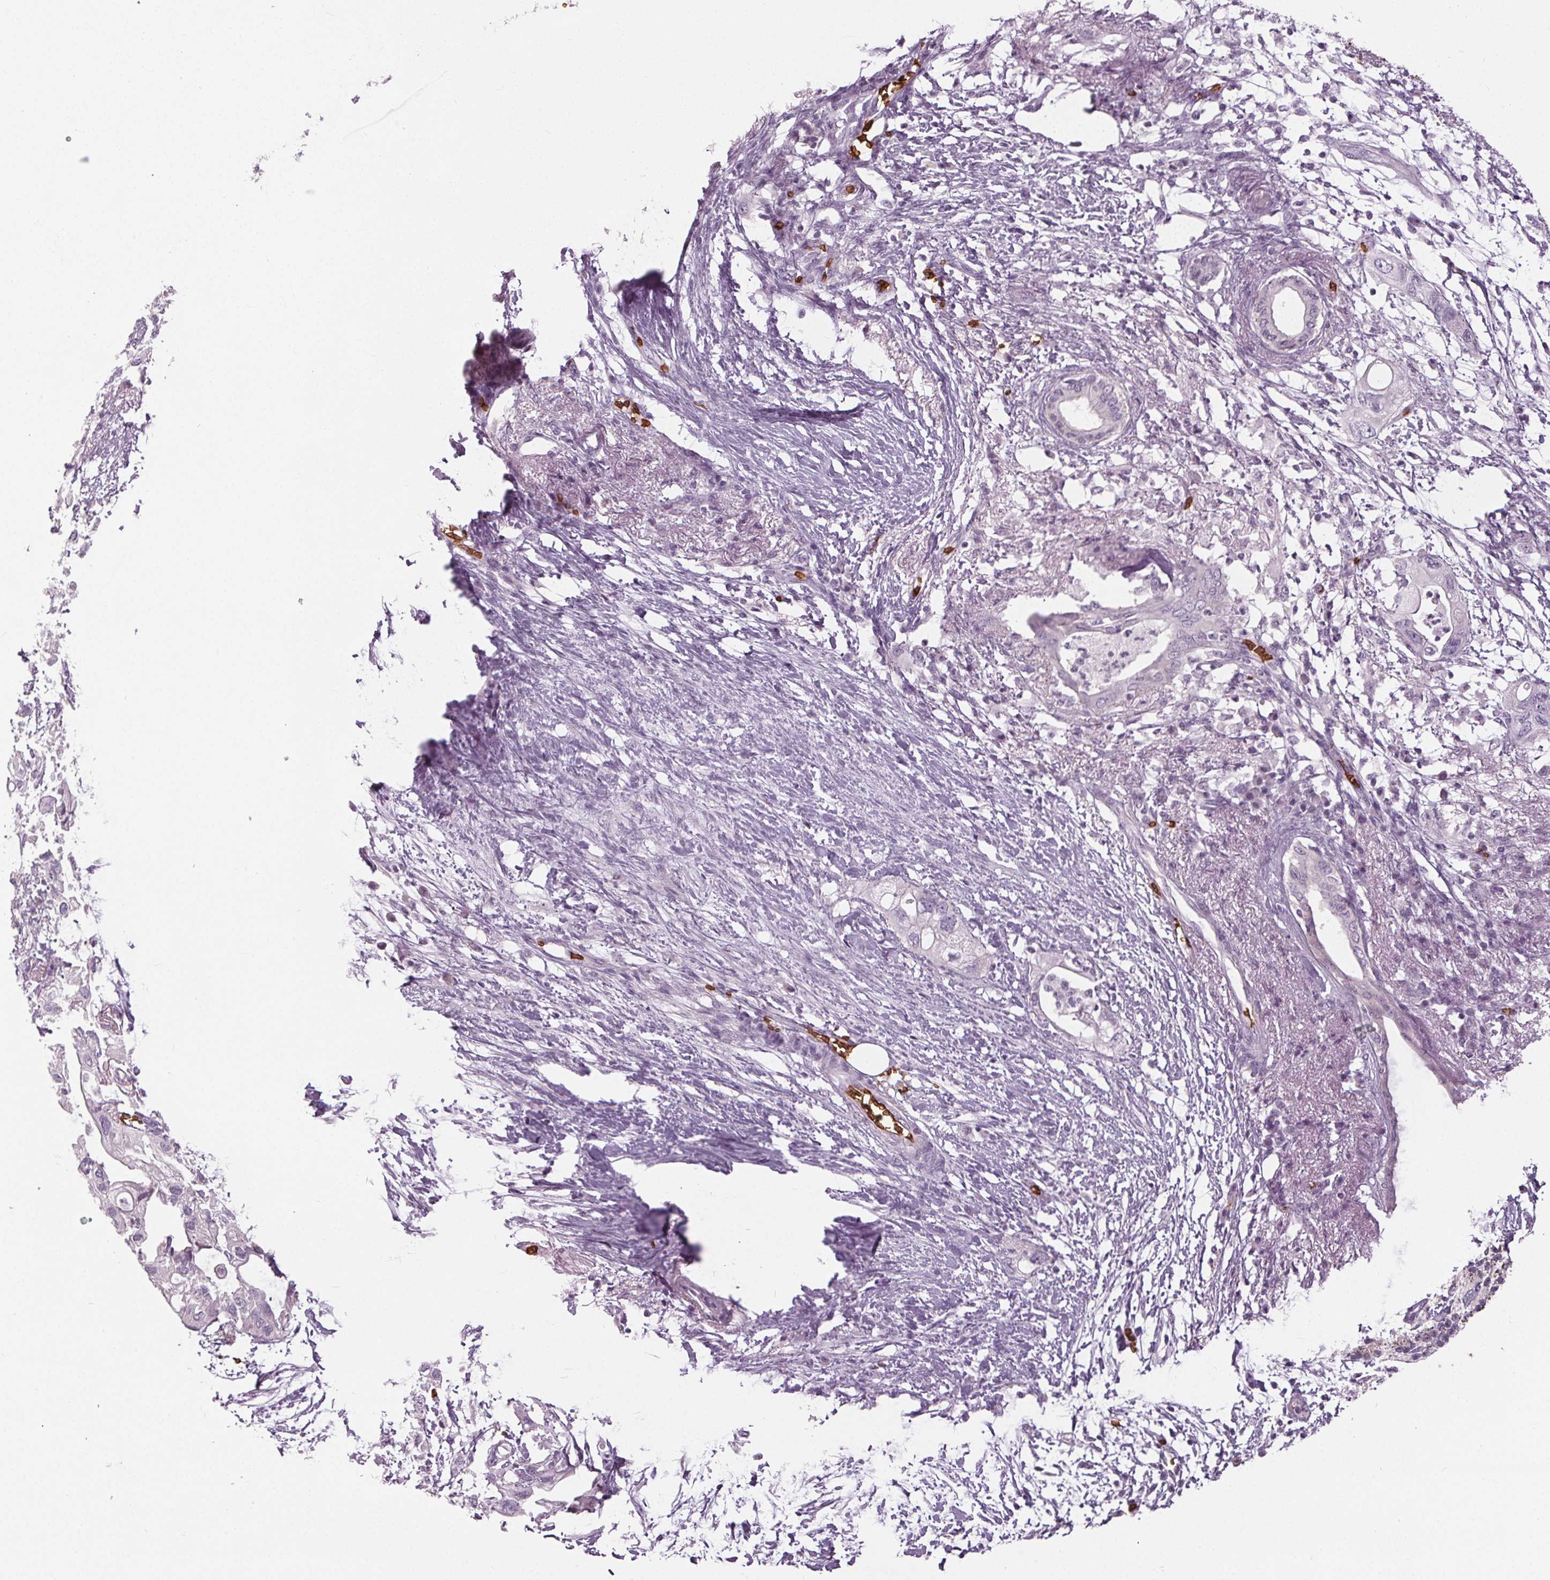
{"staining": {"intensity": "negative", "quantity": "none", "location": "none"}, "tissue": "pancreatic cancer", "cell_type": "Tumor cells", "image_type": "cancer", "snomed": [{"axis": "morphology", "description": "Adenocarcinoma, NOS"}, {"axis": "topography", "description": "Pancreas"}], "caption": "A high-resolution photomicrograph shows IHC staining of pancreatic cancer (adenocarcinoma), which reveals no significant expression in tumor cells. The staining is performed using DAB (3,3'-diaminobenzidine) brown chromogen with nuclei counter-stained in using hematoxylin.", "gene": "SLC4A1", "patient": {"sex": "female", "age": 72}}